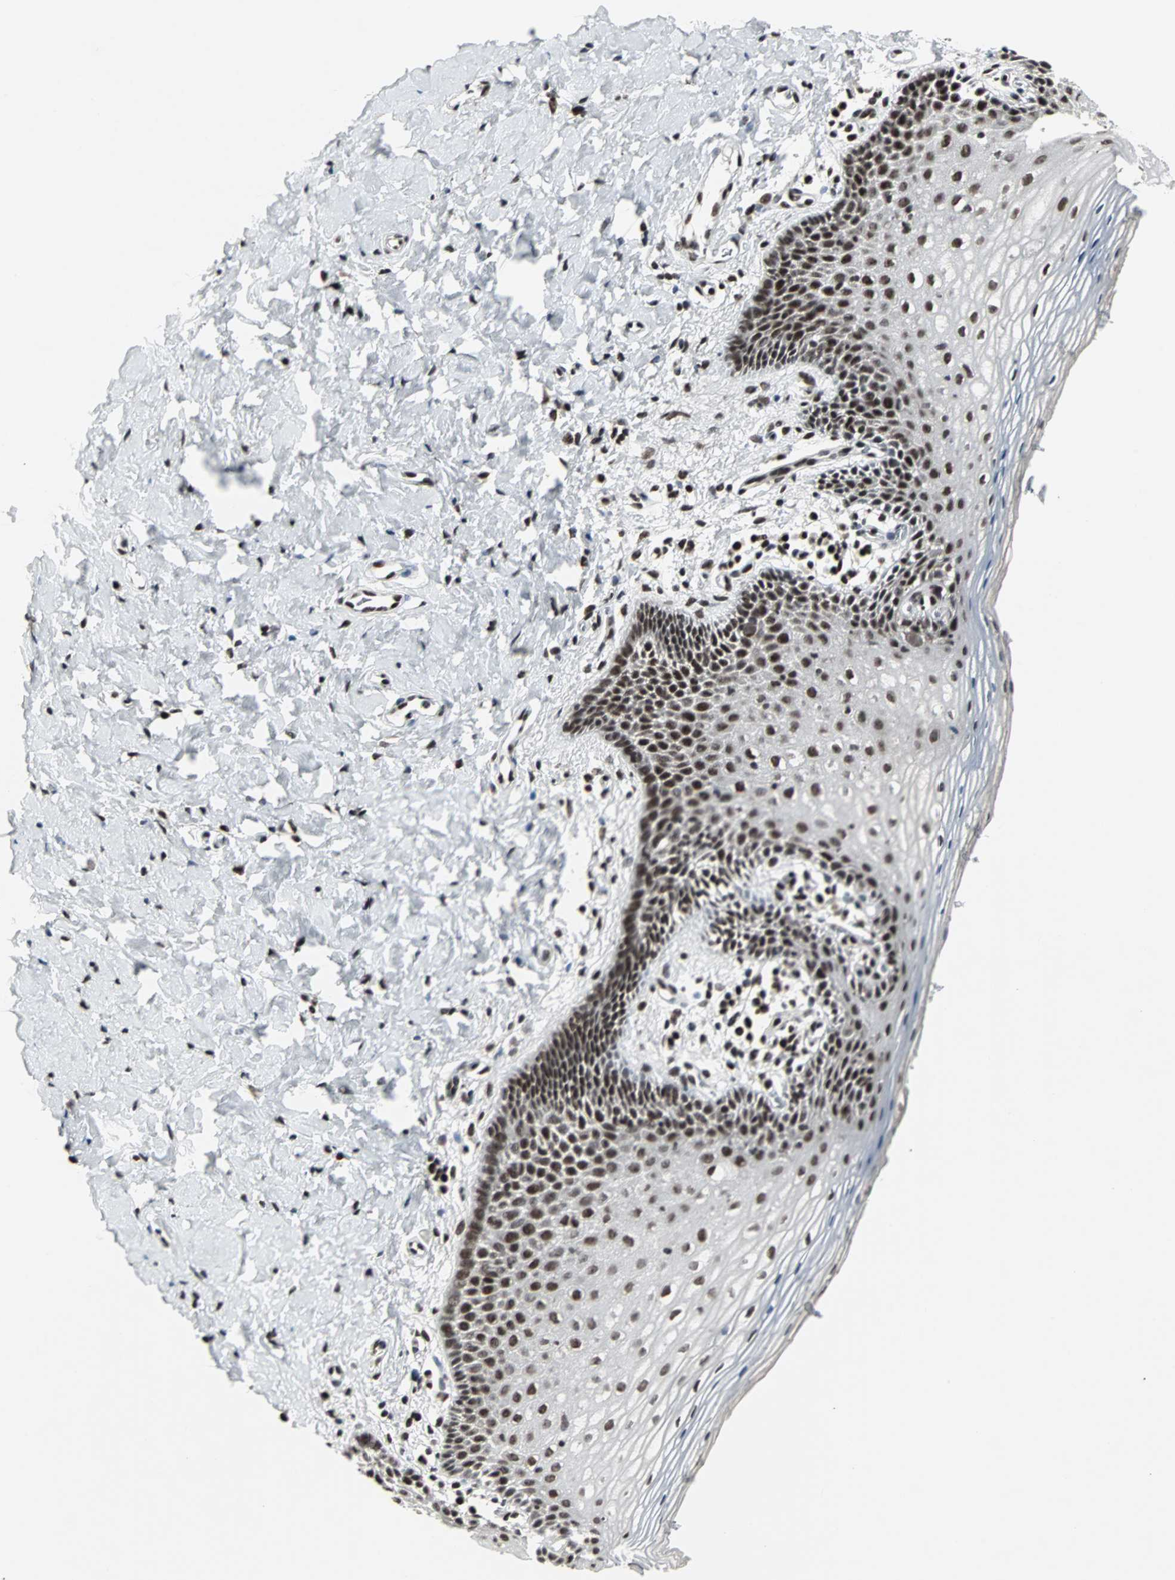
{"staining": {"intensity": "strong", "quantity": ">75%", "location": "nuclear"}, "tissue": "vagina", "cell_type": "Squamous epithelial cells", "image_type": "normal", "snomed": [{"axis": "morphology", "description": "Normal tissue, NOS"}, {"axis": "topography", "description": "Vagina"}], "caption": "Protein expression analysis of unremarkable vagina demonstrates strong nuclear positivity in approximately >75% of squamous epithelial cells.", "gene": "PNKP", "patient": {"sex": "female", "age": 55}}